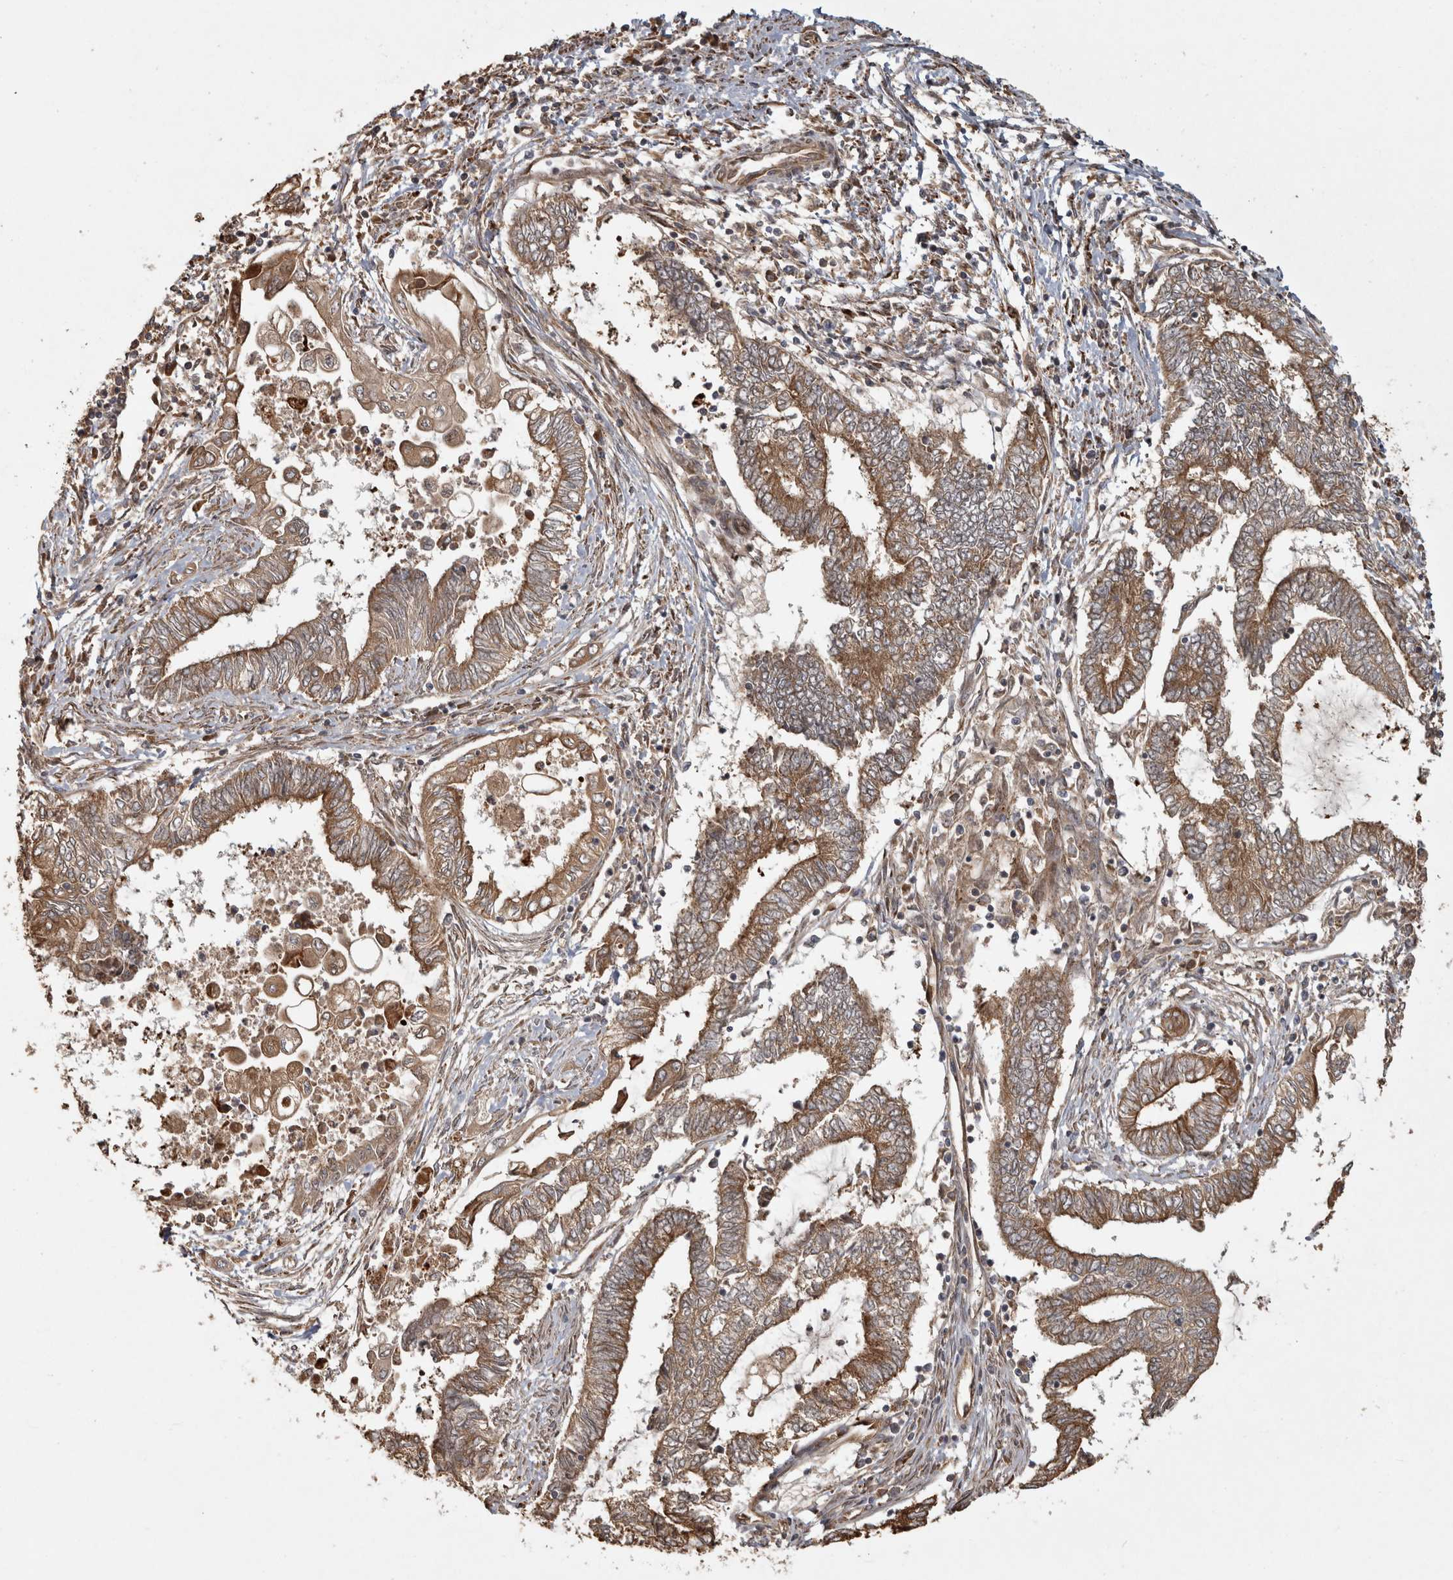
{"staining": {"intensity": "moderate", "quantity": ">75%", "location": "cytoplasmic/membranous"}, "tissue": "endometrial cancer", "cell_type": "Tumor cells", "image_type": "cancer", "snomed": [{"axis": "morphology", "description": "Adenocarcinoma, NOS"}, {"axis": "topography", "description": "Uterus"}, {"axis": "topography", "description": "Endometrium"}], "caption": "Moderate cytoplasmic/membranous positivity for a protein is seen in about >75% of tumor cells of endometrial adenocarcinoma using immunohistochemistry (IHC).", "gene": "CAMSAP2", "patient": {"sex": "female", "age": 70}}